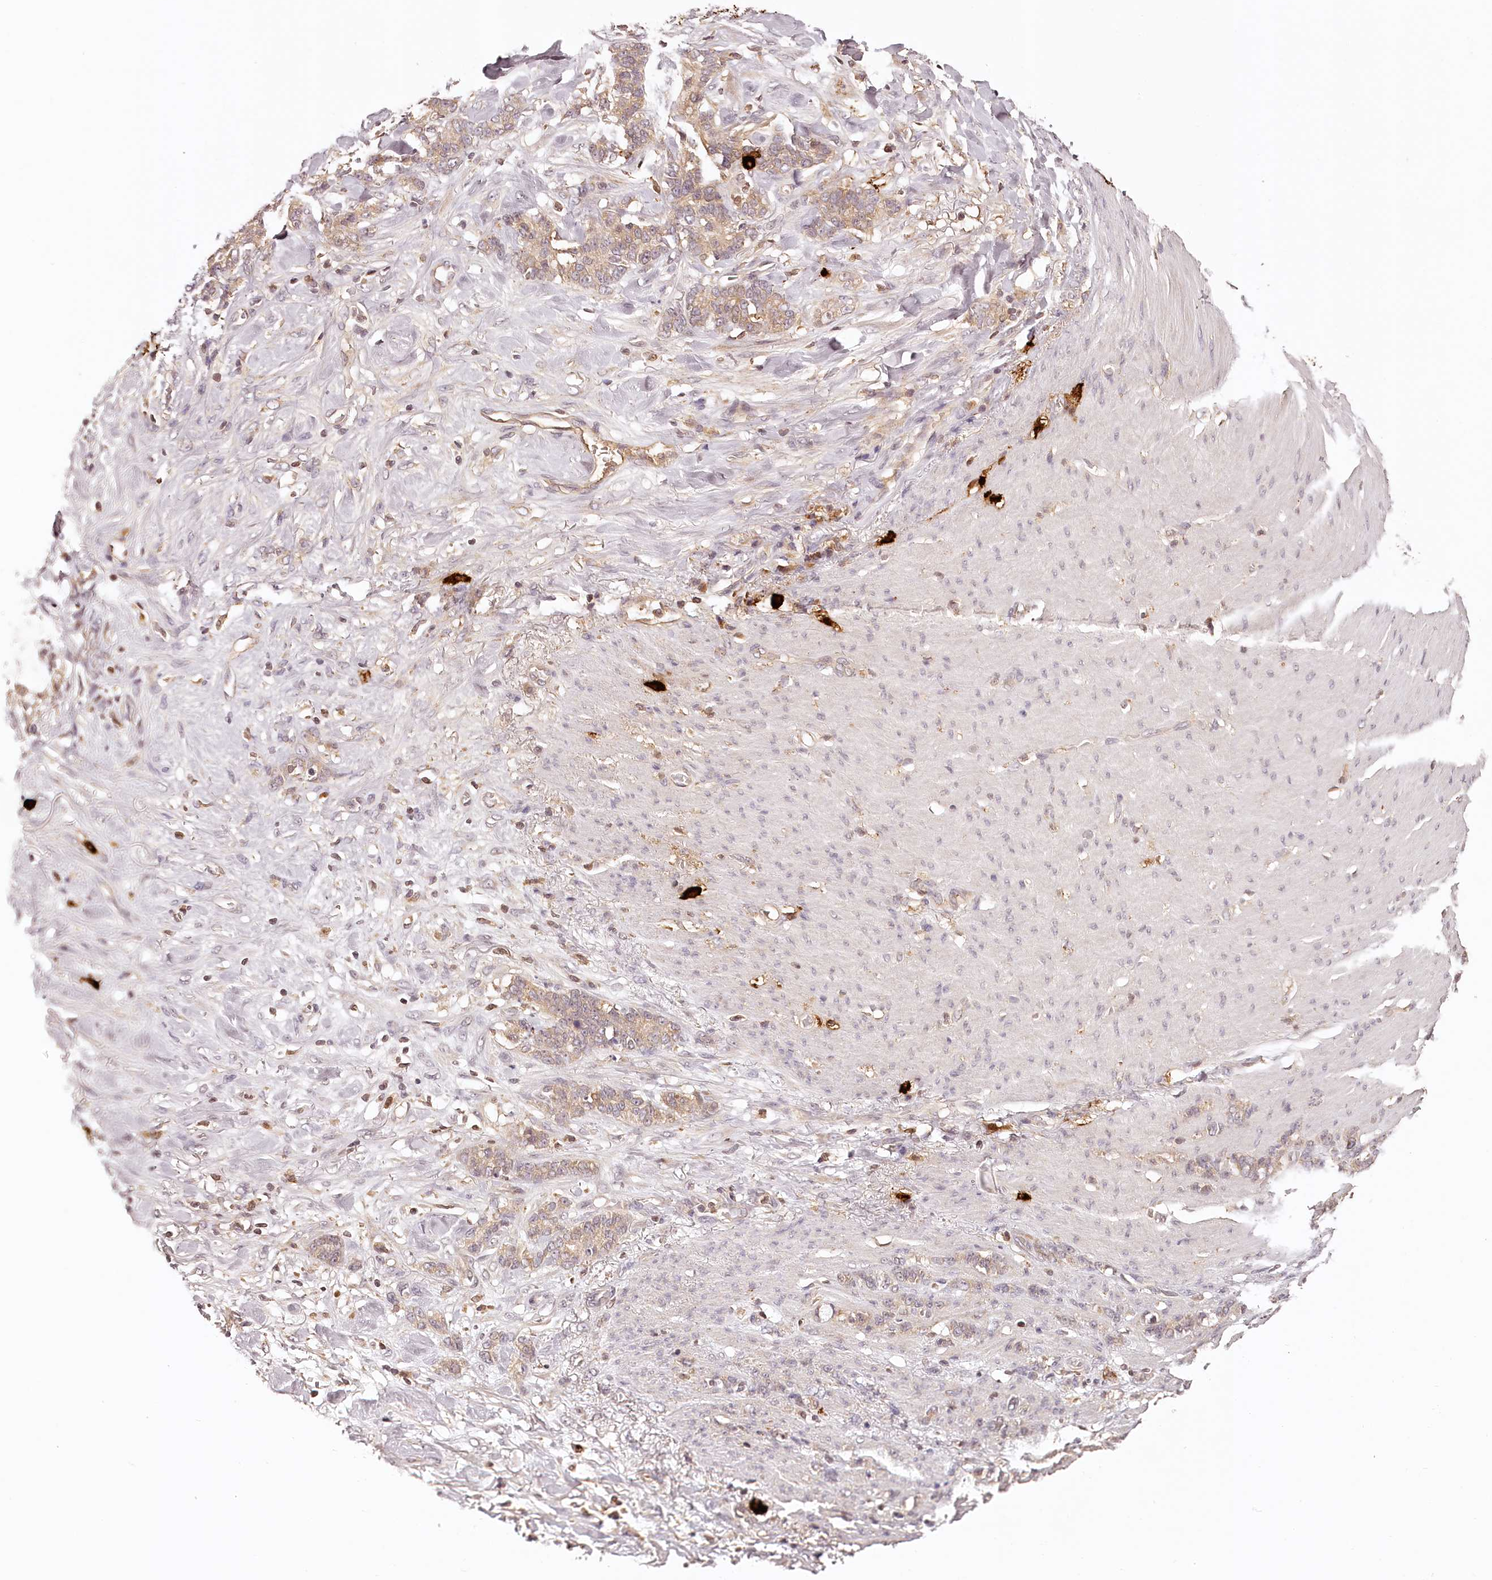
{"staining": {"intensity": "weak", "quantity": ">75%", "location": "cytoplasmic/membranous"}, "tissue": "stomach cancer", "cell_type": "Tumor cells", "image_type": "cancer", "snomed": [{"axis": "morphology", "description": "Adenocarcinoma, NOS"}, {"axis": "topography", "description": "Stomach, lower"}], "caption": "Weak cytoplasmic/membranous expression for a protein is present in approximately >75% of tumor cells of adenocarcinoma (stomach) using immunohistochemistry (IHC).", "gene": "SYNGR1", "patient": {"sex": "male", "age": 88}}